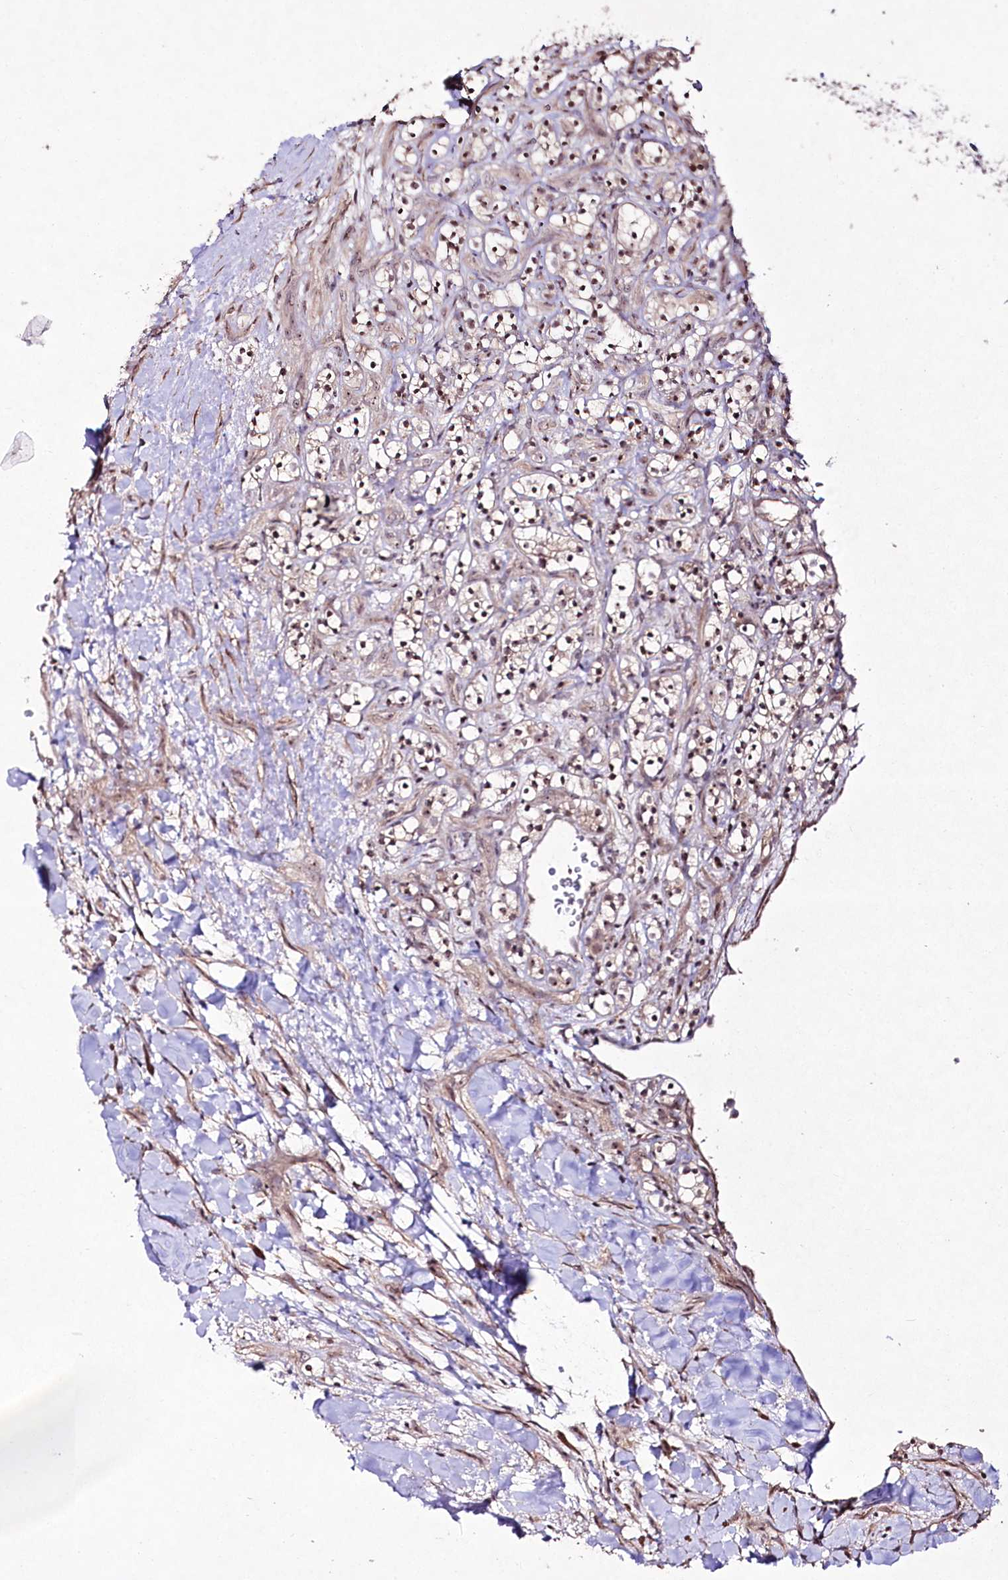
{"staining": {"intensity": "weak", "quantity": ">75%", "location": "nuclear"}, "tissue": "renal cancer", "cell_type": "Tumor cells", "image_type": "cancer", "snomed": [{"axis": "morphology", "description": "Adenocarcinoma, NOS"}, {"axis": "topography", "description": "Kidney"}], "caption": "Brown immunohistochemical staining in human renal adenocarcinoma reveals weak nuclear positivity in approximately >75% of tumor cells.", "gene": "CCDC59", "patient": {"sex": "male", "age": 77}}